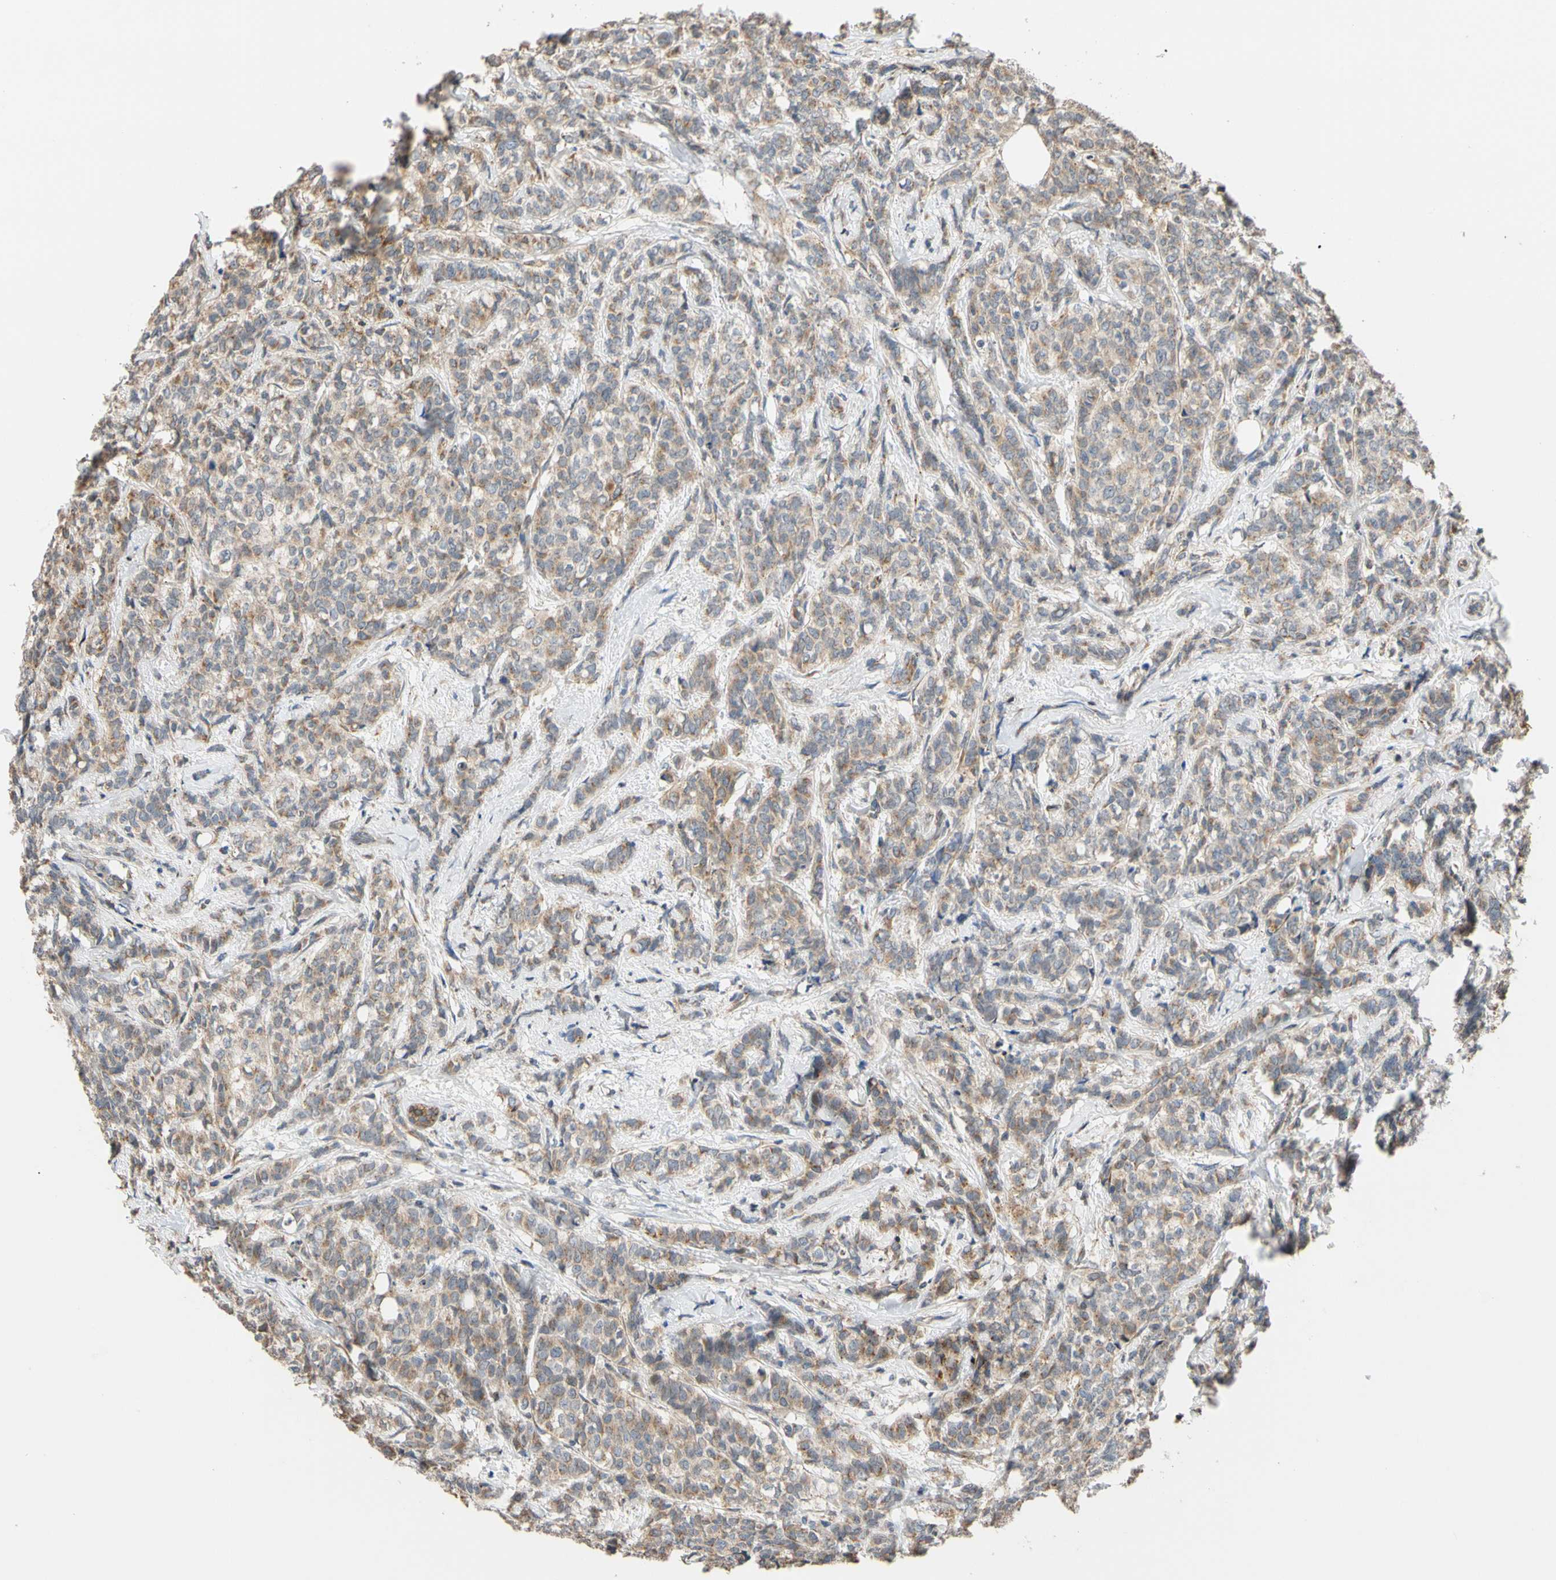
{"staining": {"intensity": "moderate", "quantity": ">75%", "location": "cytoplasmic/membranous"}, "tissue": "breast cancer", "cell_type": "Tumor cells", "image_type": "cancer", "snomed": [{"axis": "morphology", "description": "Lobular carcinoma"}, {"axis": "topography", "description": "Breast"}], "caption": "DAB immunohistochemical staining of human lobular carcinoma (breast) reveals moderate cytoplasmic/membranous protein positivity in about >75% of tumor cells. The protein is shown in brown color, while the nuclei are stained blue.", "gene": "IP6K2", "patient": {"sex": "female", "age": 60}}